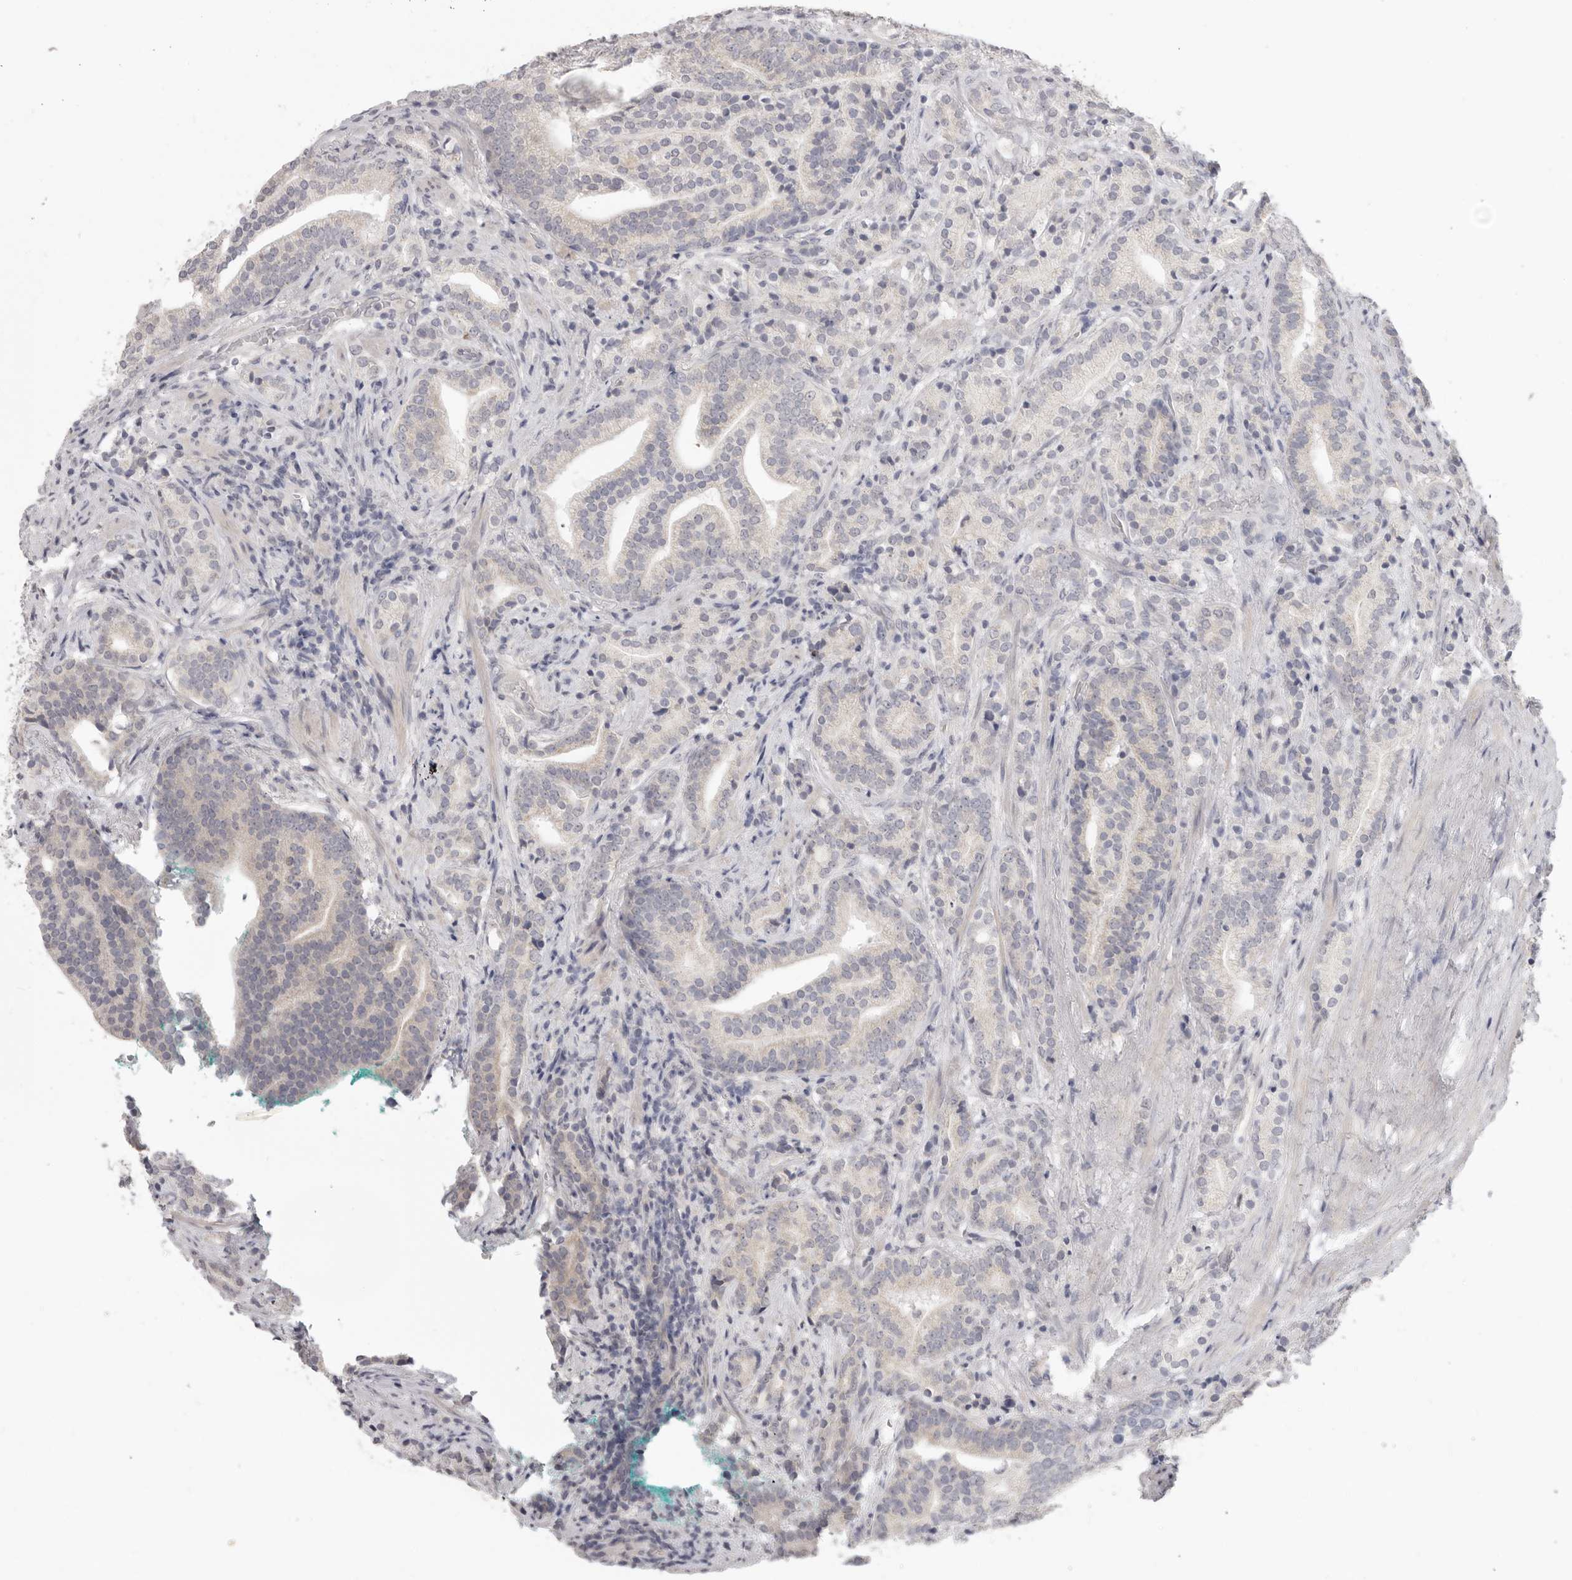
{"staining": {"intensity": "negative", "quantity": "none", "location": "none"}, "tissue": "prostate cancer", "cell_type": "Tumor cells", "image_type": "cancer", "snomed": [{"axis": "morphology", "description": "Adenocarcinoma, High grade"}, {"axis": "topography", "description": "Prostate"}], "caption": "The immunohistochemistry (IHC) histopathology image has no significant staining in tumor cells of prostate high-grade adenocarcinoma tissue.", "gene": "XIRP1", "patient": {"sex": "male", "age": 57}}